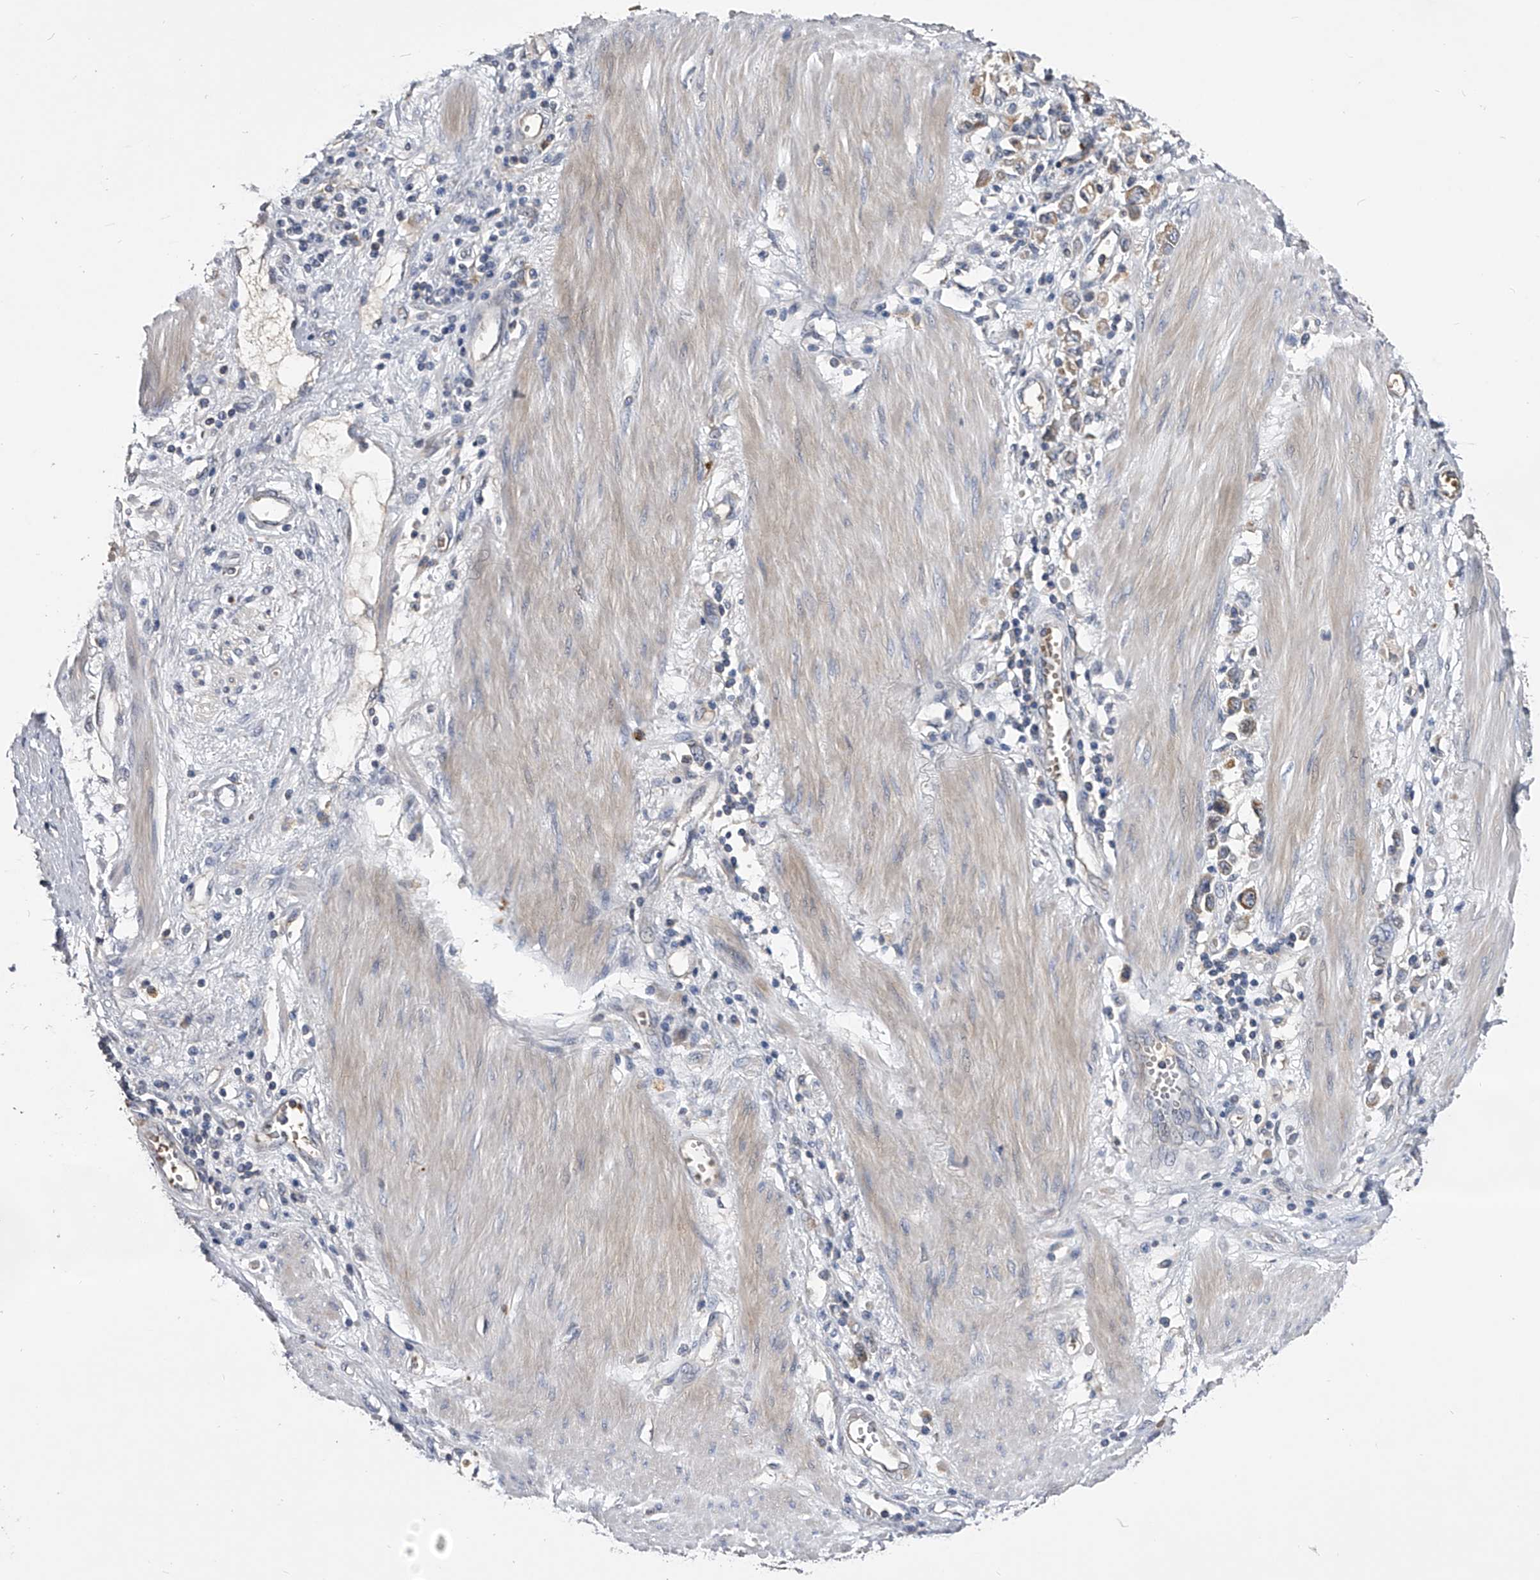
{"staining": {"intensity": "moderate", "quantity": "<25%", "location": "cytoplasmic/membranous"}, "tissue": "stomach cancer", "cell_type": "Tumor cells", "image_type": "cancer", "snomed": [{"axis": "morphology", "description": "Adenocarcinoma, NOS"}, {"axis": "topography", "description": "Stomach"}], "caption": "Brown immunohistochemical staining in human stomach cancer (adenocarcinoma) shows moderate cytoplasmic/membranous staining in approximately <25% of tumor cells.", "gene": "MDN1", "patient": {"sex": "female", "age": 76}}